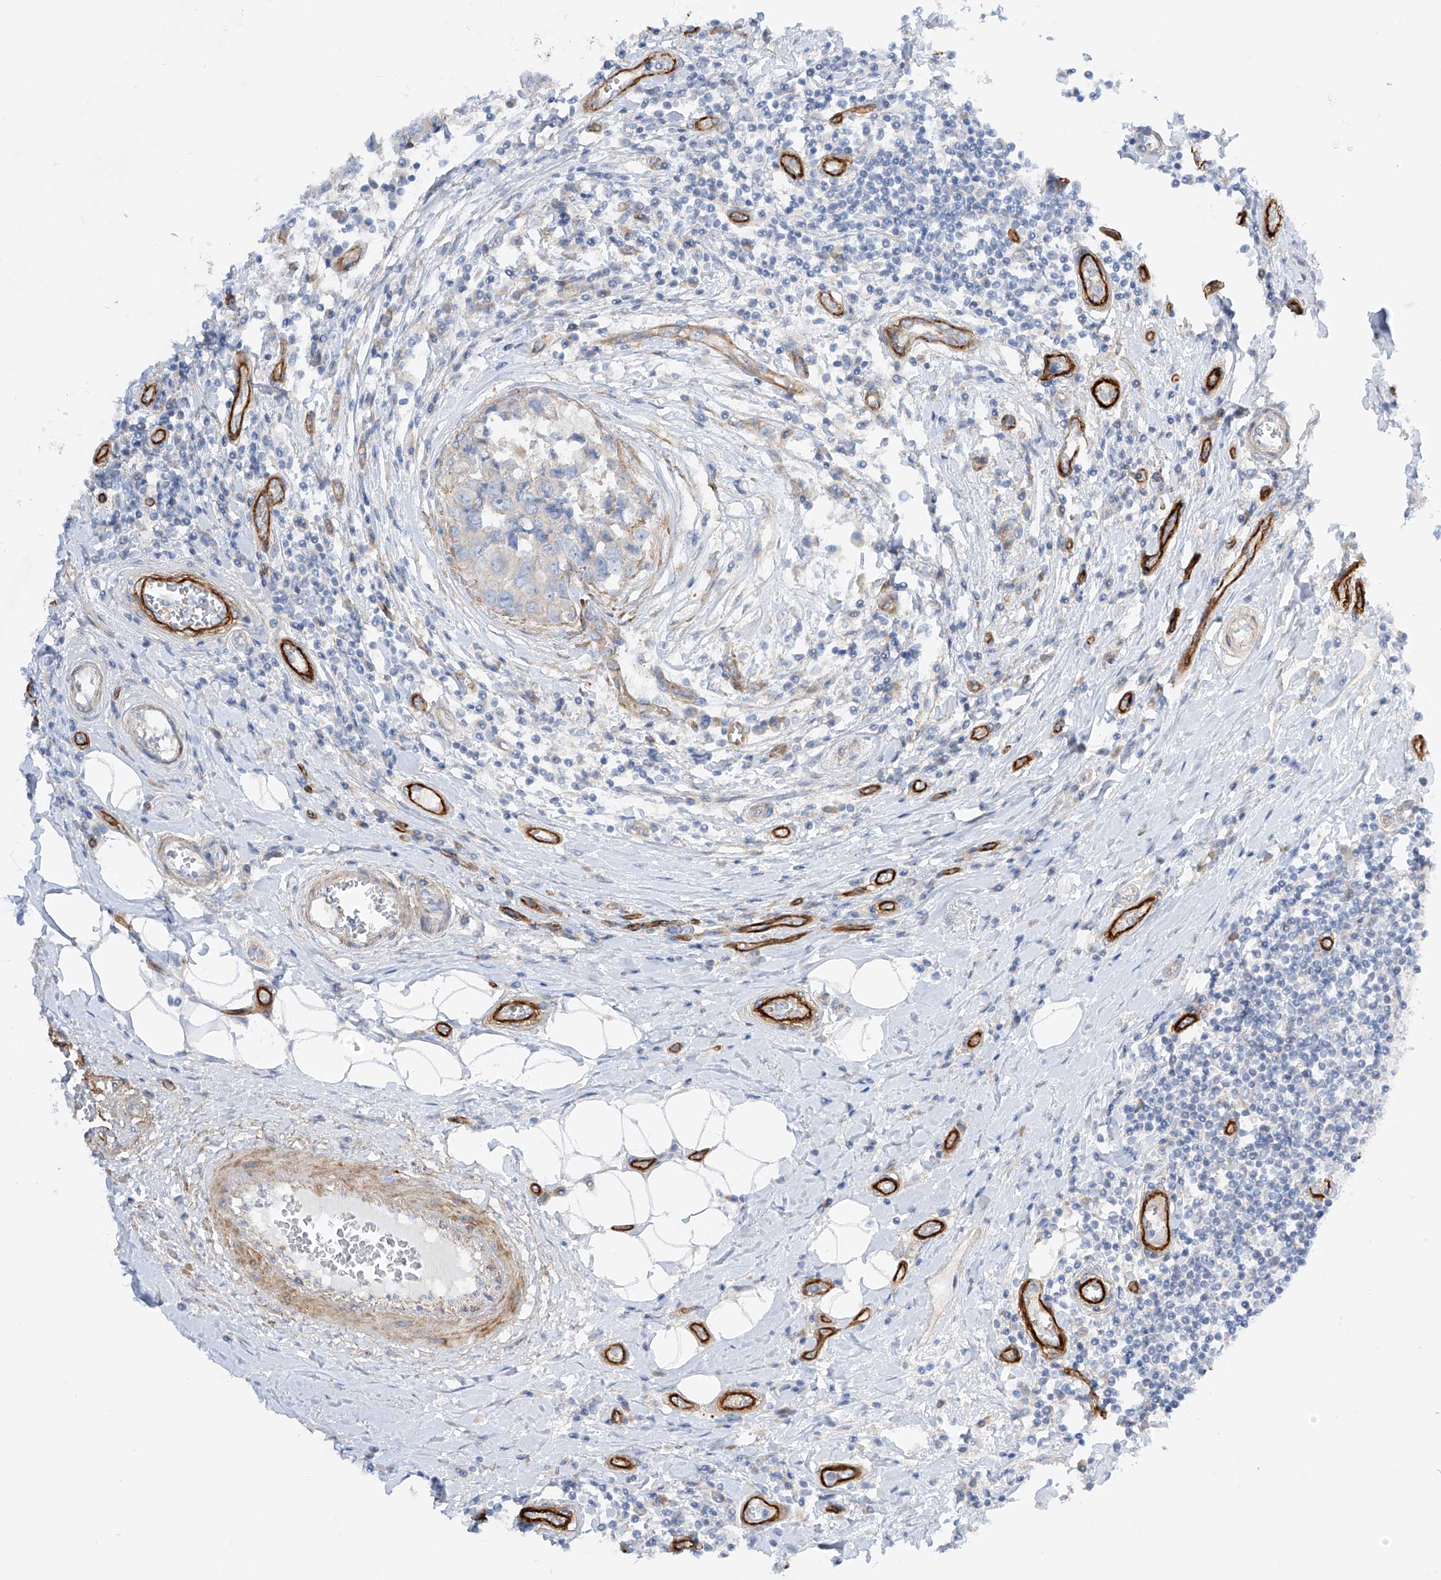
{"staining": {"intensity": "negative", "quantity": "none", "location": "none"}, "tissue": "breast cancer", "cell_type": "Tumor cells", "image_type": "cancer", "snomed": [{"axis": "morphology", "description": "Duct carcinoma"}, {"axis": "topography", "description": "Breast"}], "caption": "This histopathology image is of breast infiltrating ductal carcinoma stained with immunohistochemistry to label a protein in brown with the nuclei are counter-stained blue. There is no positivity in tumor cells.", "gene": "LCA5", "patient": {"sex": "female", "age": 27}}